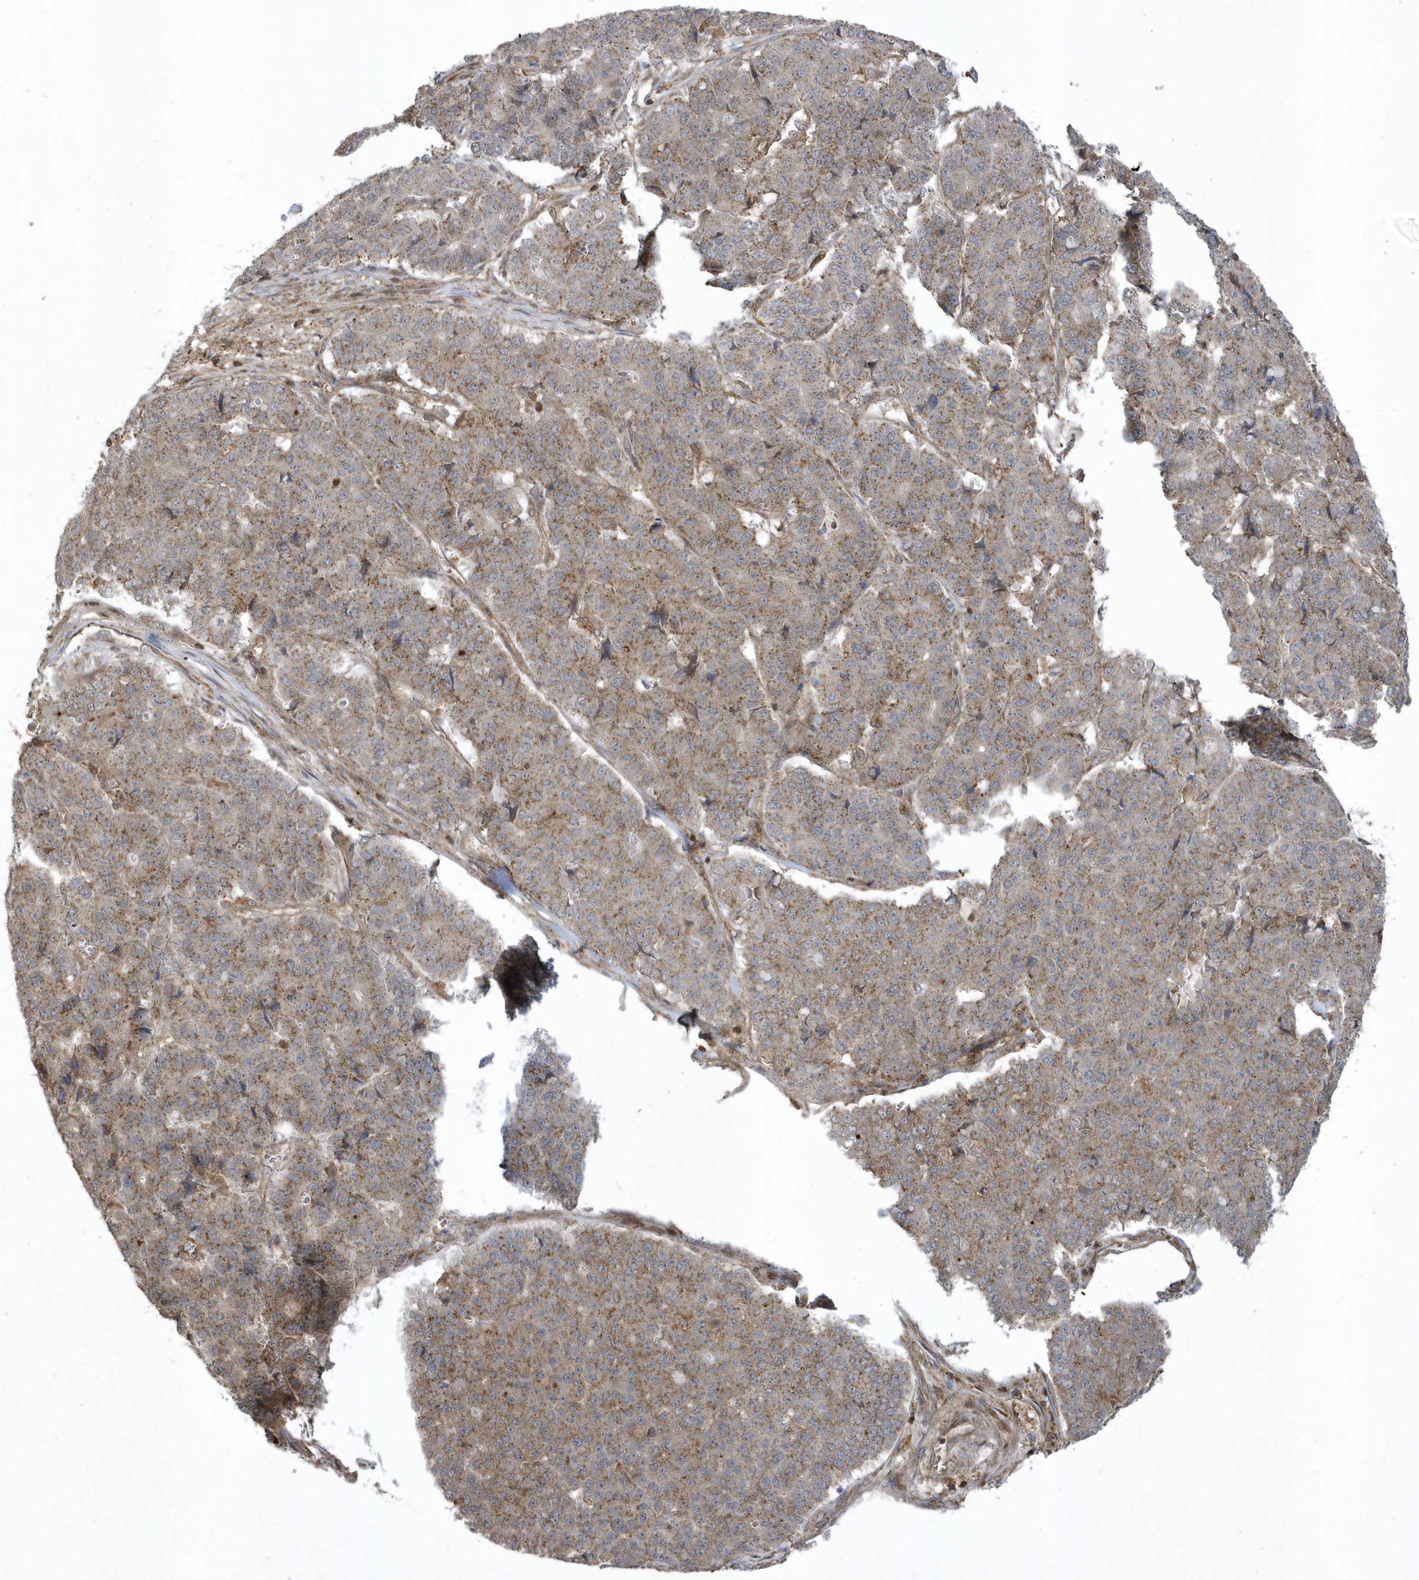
{"staining": {"intensity": "moderate", "quantity": ">75%", "location": "cytoplasmic/membranous"}, "tissue": "pancreatic cancer", "cell_type": "Tumor cells", "image_type": "cancer", "snomed": [{"axis": "morphology", "description": "Adenocarcinoma, NOS"}, {"axis": "topography", "description": "Pancreas"}], "caption": "This is a micrograph of immunohistochemistry staining of pancreatic cancer (adenocarcinoma), which shows moderate staining in the cytoplasmic/membranous of tumor cells.", "gene": "STAMBP", "patient": {"sex": "male", "age": 50}}